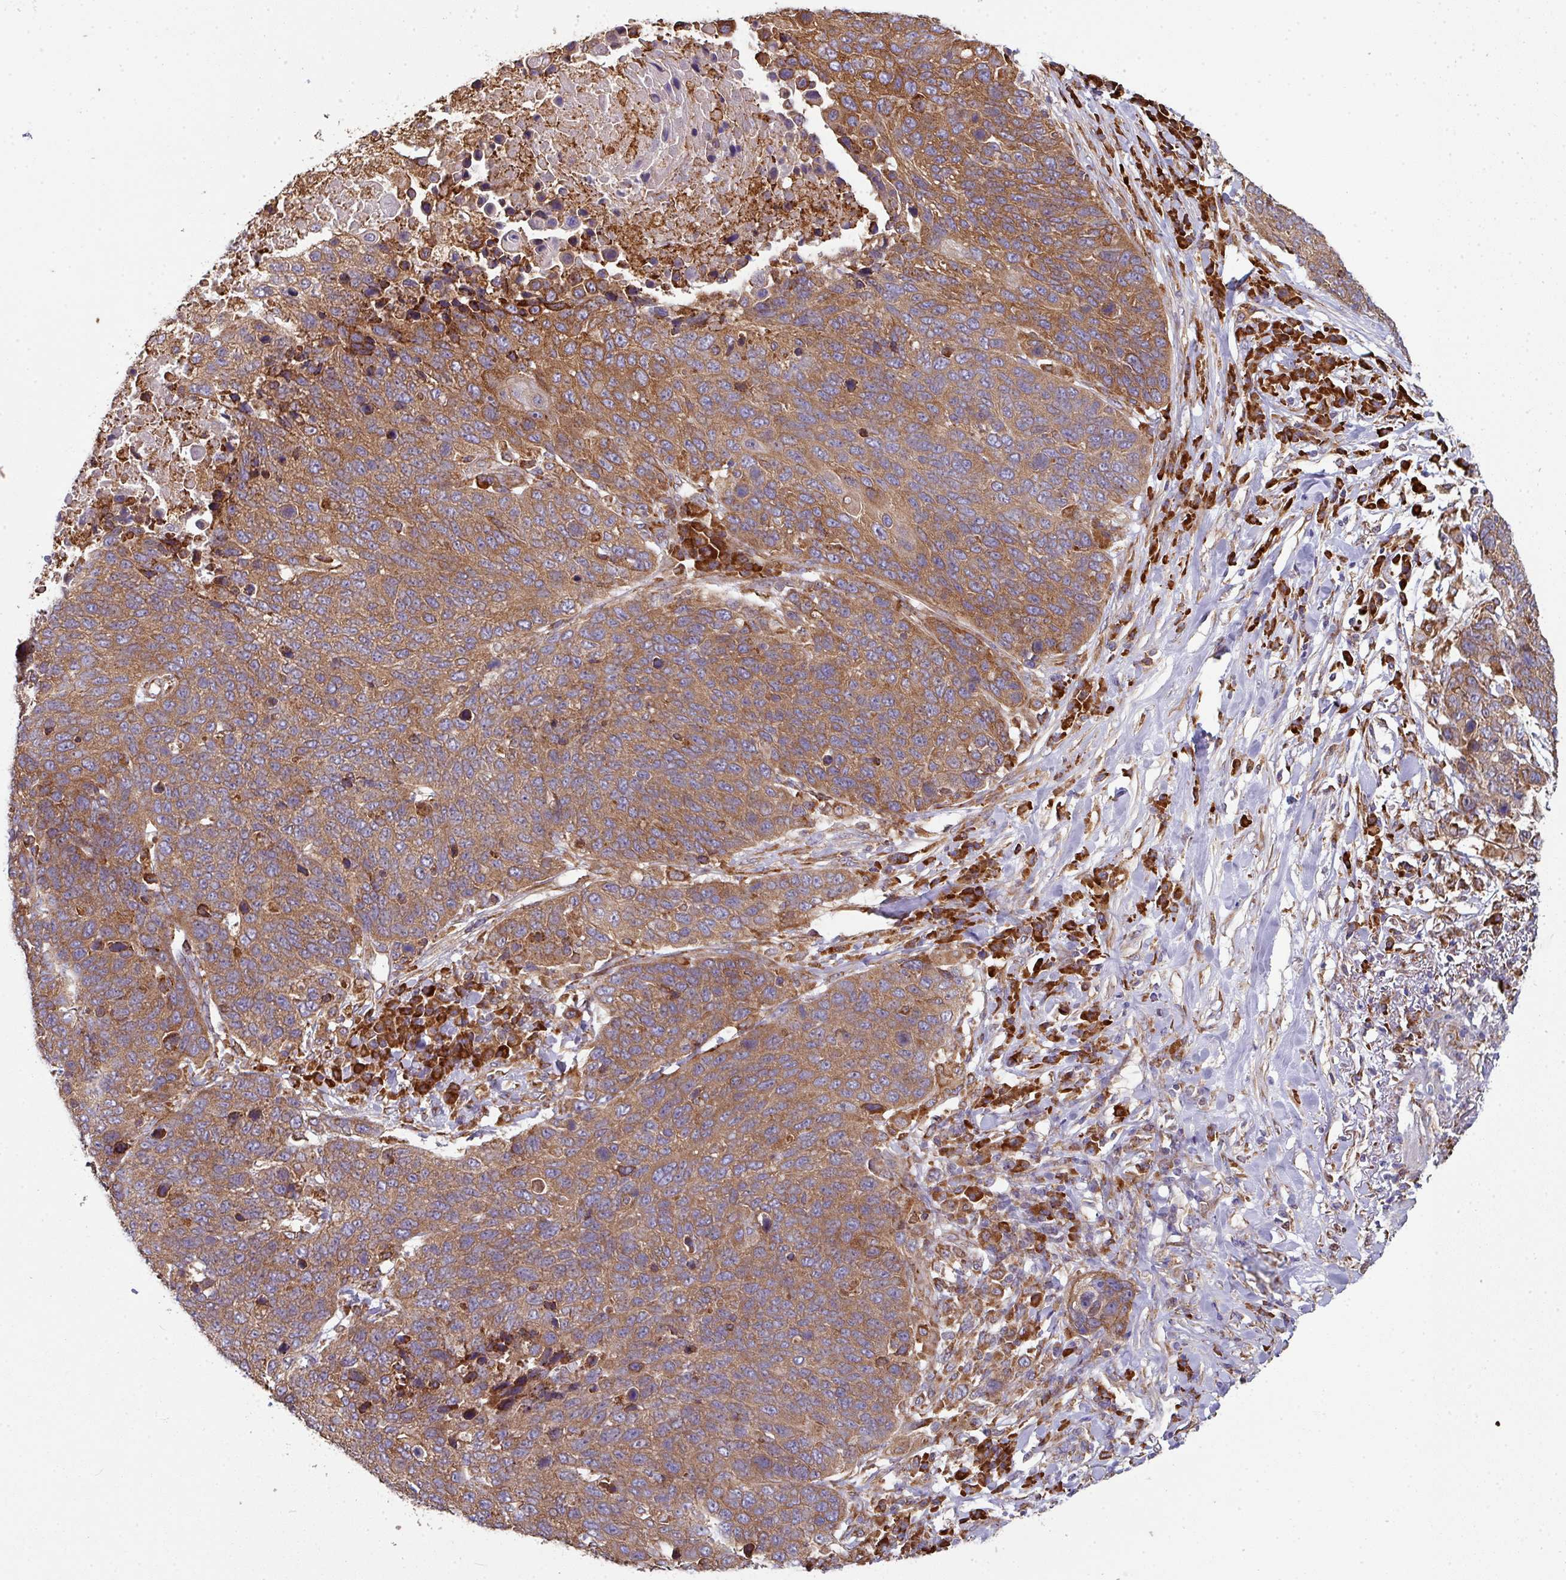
{"staining": {"intensity": "moderate", "quantity": ">75%", "location": "cytoplasmic/membranous"}, "tissue": "lung cancer", "cell_type": "Tumor cells", "image_type": "cancer", "snomed": [{"axis": "morphology", "description": "Normal tissue, NOS"}, {"axis": "morphology", "description": "Squamous cell carcinoma, NOS"}, {"axis": "topography", "description": "Lymph node"}, {"axis": "topography", "description": "Lung"}], "caption": "Protein expression analysis of human squamous cell carcinoma (lung) reveals moderate cytoplasmic/membranous positivity in approximately >75% of tumor cells.", "gene": "FAT4", "patient": {"sex": "male", "age": 66}}